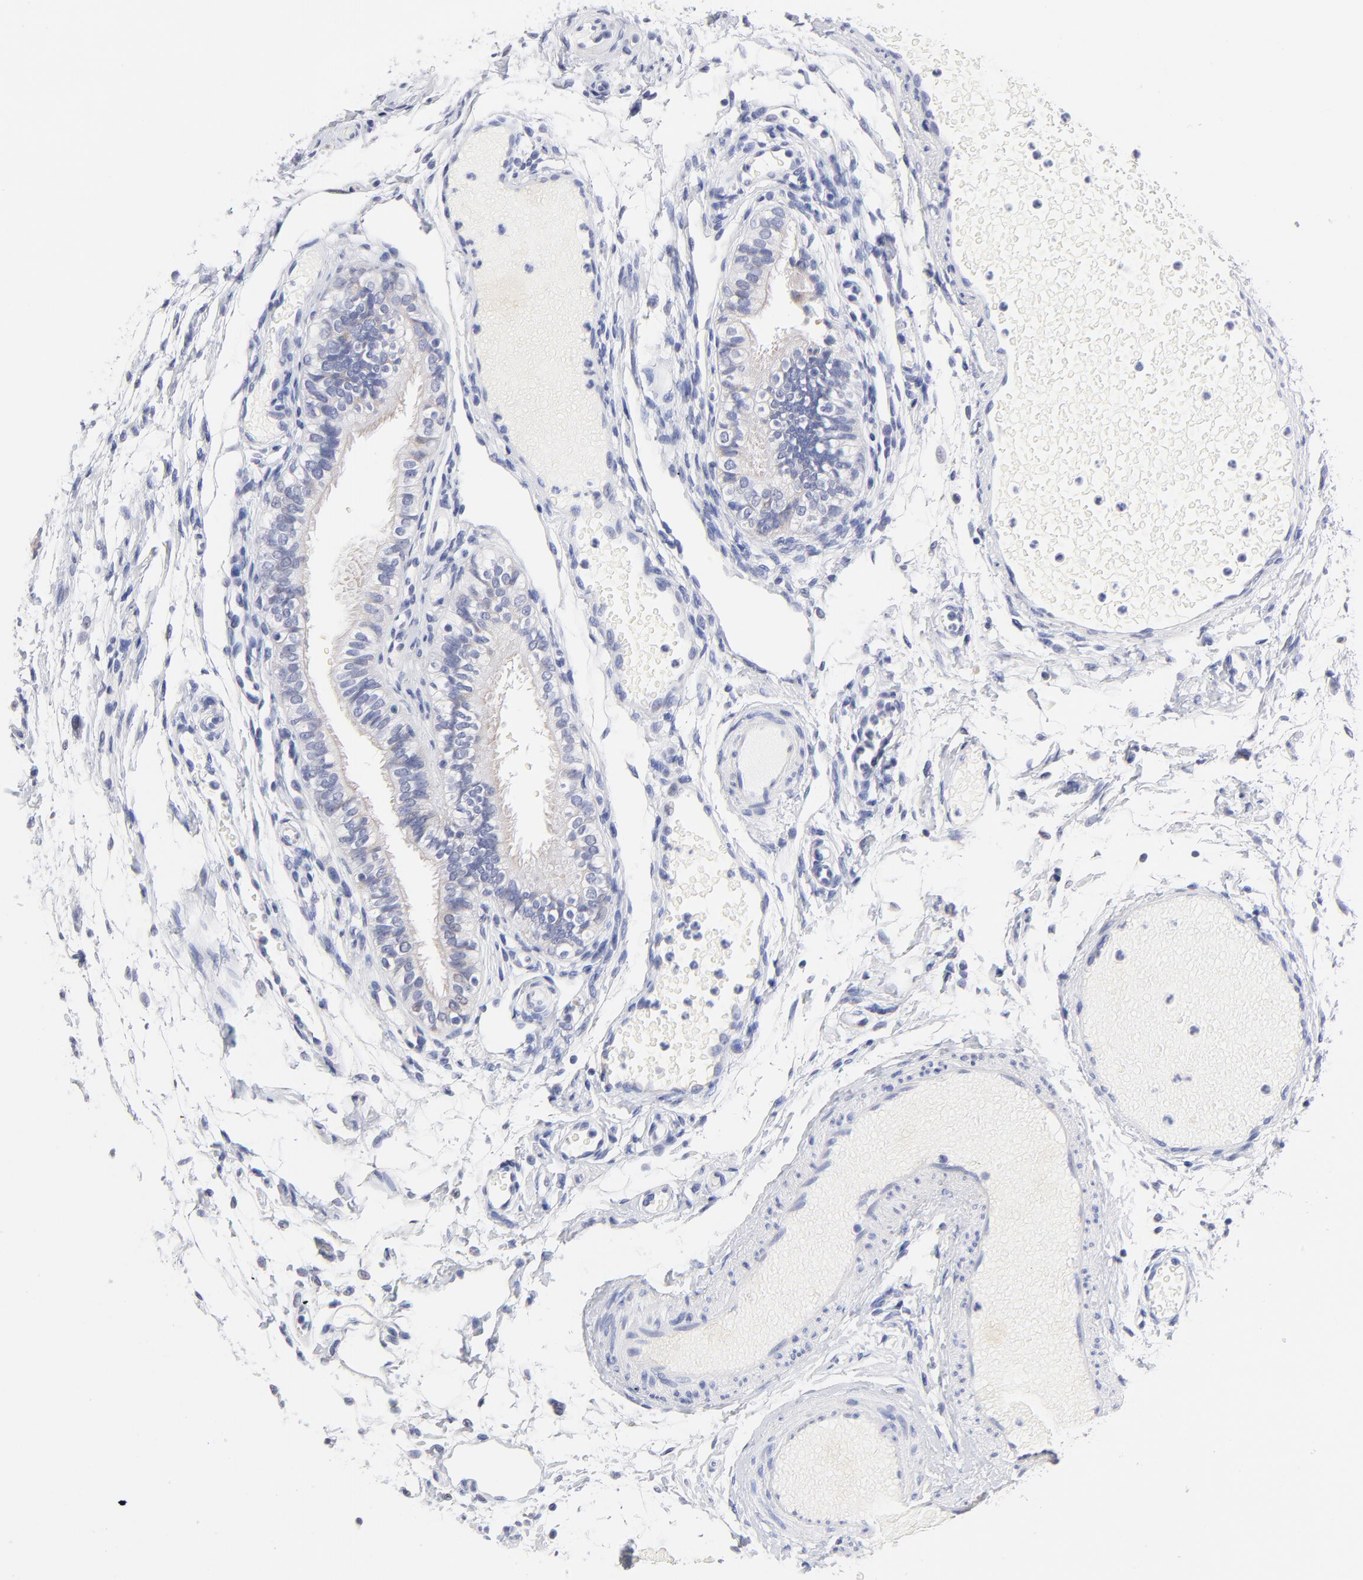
{"staining": {"intensity": "negative", "quantity": "none", "location": "none"}, "tissue": "fallopian tube", "cell_type": "Glandular cells", "image_type": "normal", "snomed": [{"axis": "morphology", "description": "Normal tissue, NOS"}, {"axis": "morphology", "description": "Dermoid, NOS"}, {"axis": "topography", "description": "Fallopian tube"}], "caption": "High power microscopy histopathology image of an IHC histopathology image of unremarkable fallopian tube, revealing no significant positivity in glandular cells.", "gene": "LAX1", "patient": {"sex": "female", "age": 33}}